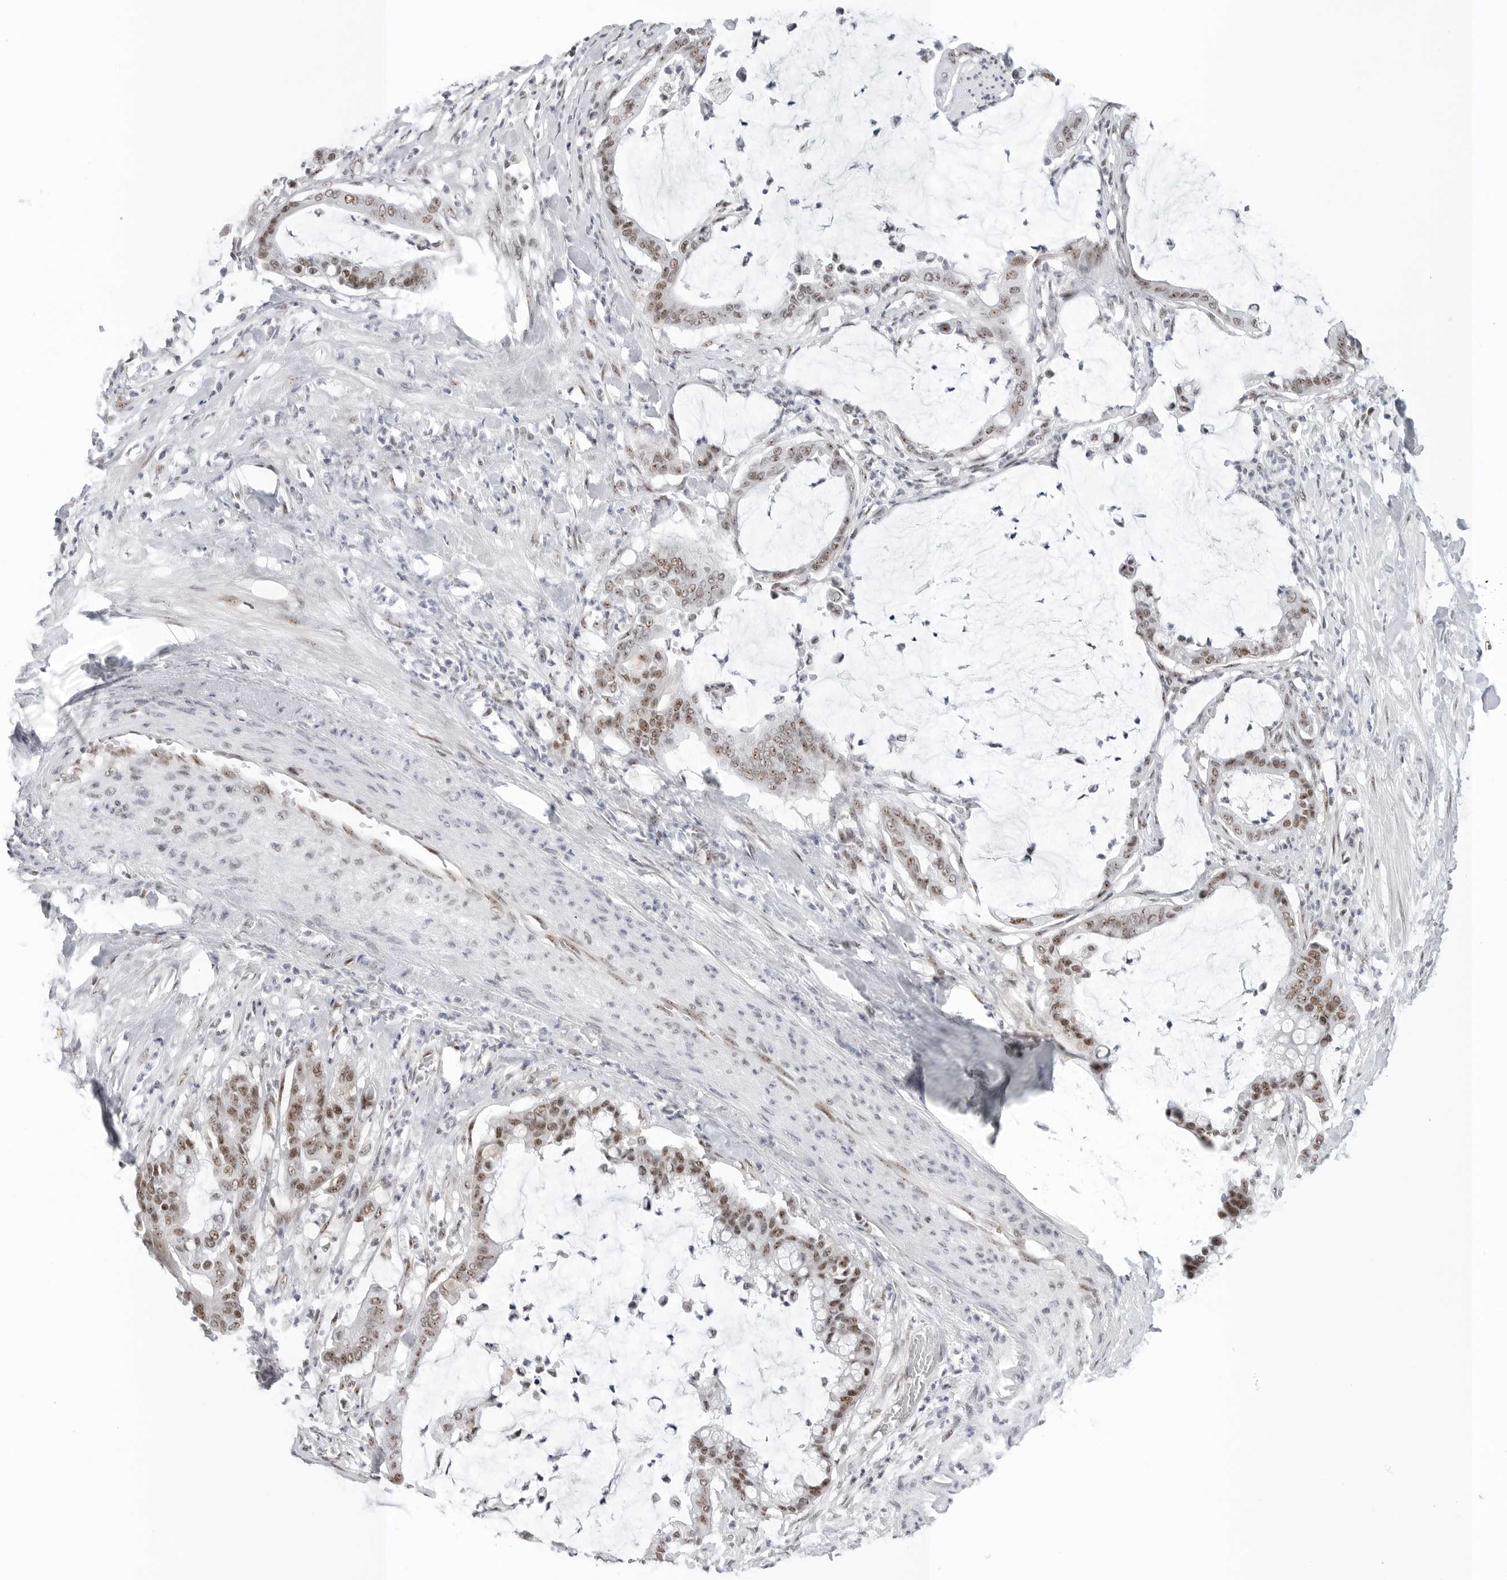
{"staining": {"intensity": "moderate", "quantity": ">75%", "location": "nuclear"}, "tissue": "pancreatic cancer", "cell_type": "Tumor cells", "image_type": "cancer", "snomed": [{"axis": "morphology", "description": "Adenocarcinoma, NOS"}, {"axis": "topography", "description": "Pancreas"}], "caption": "IHC of adenocarcinoma (pancreatic) exhibits medium levels of moderate nuclear expression in approximately >75% of tumor cells. (IHC, brightfield microscopy, high magnification).", "gene": "WRAP53", "patient": {"sex": "male", "age": 41}}